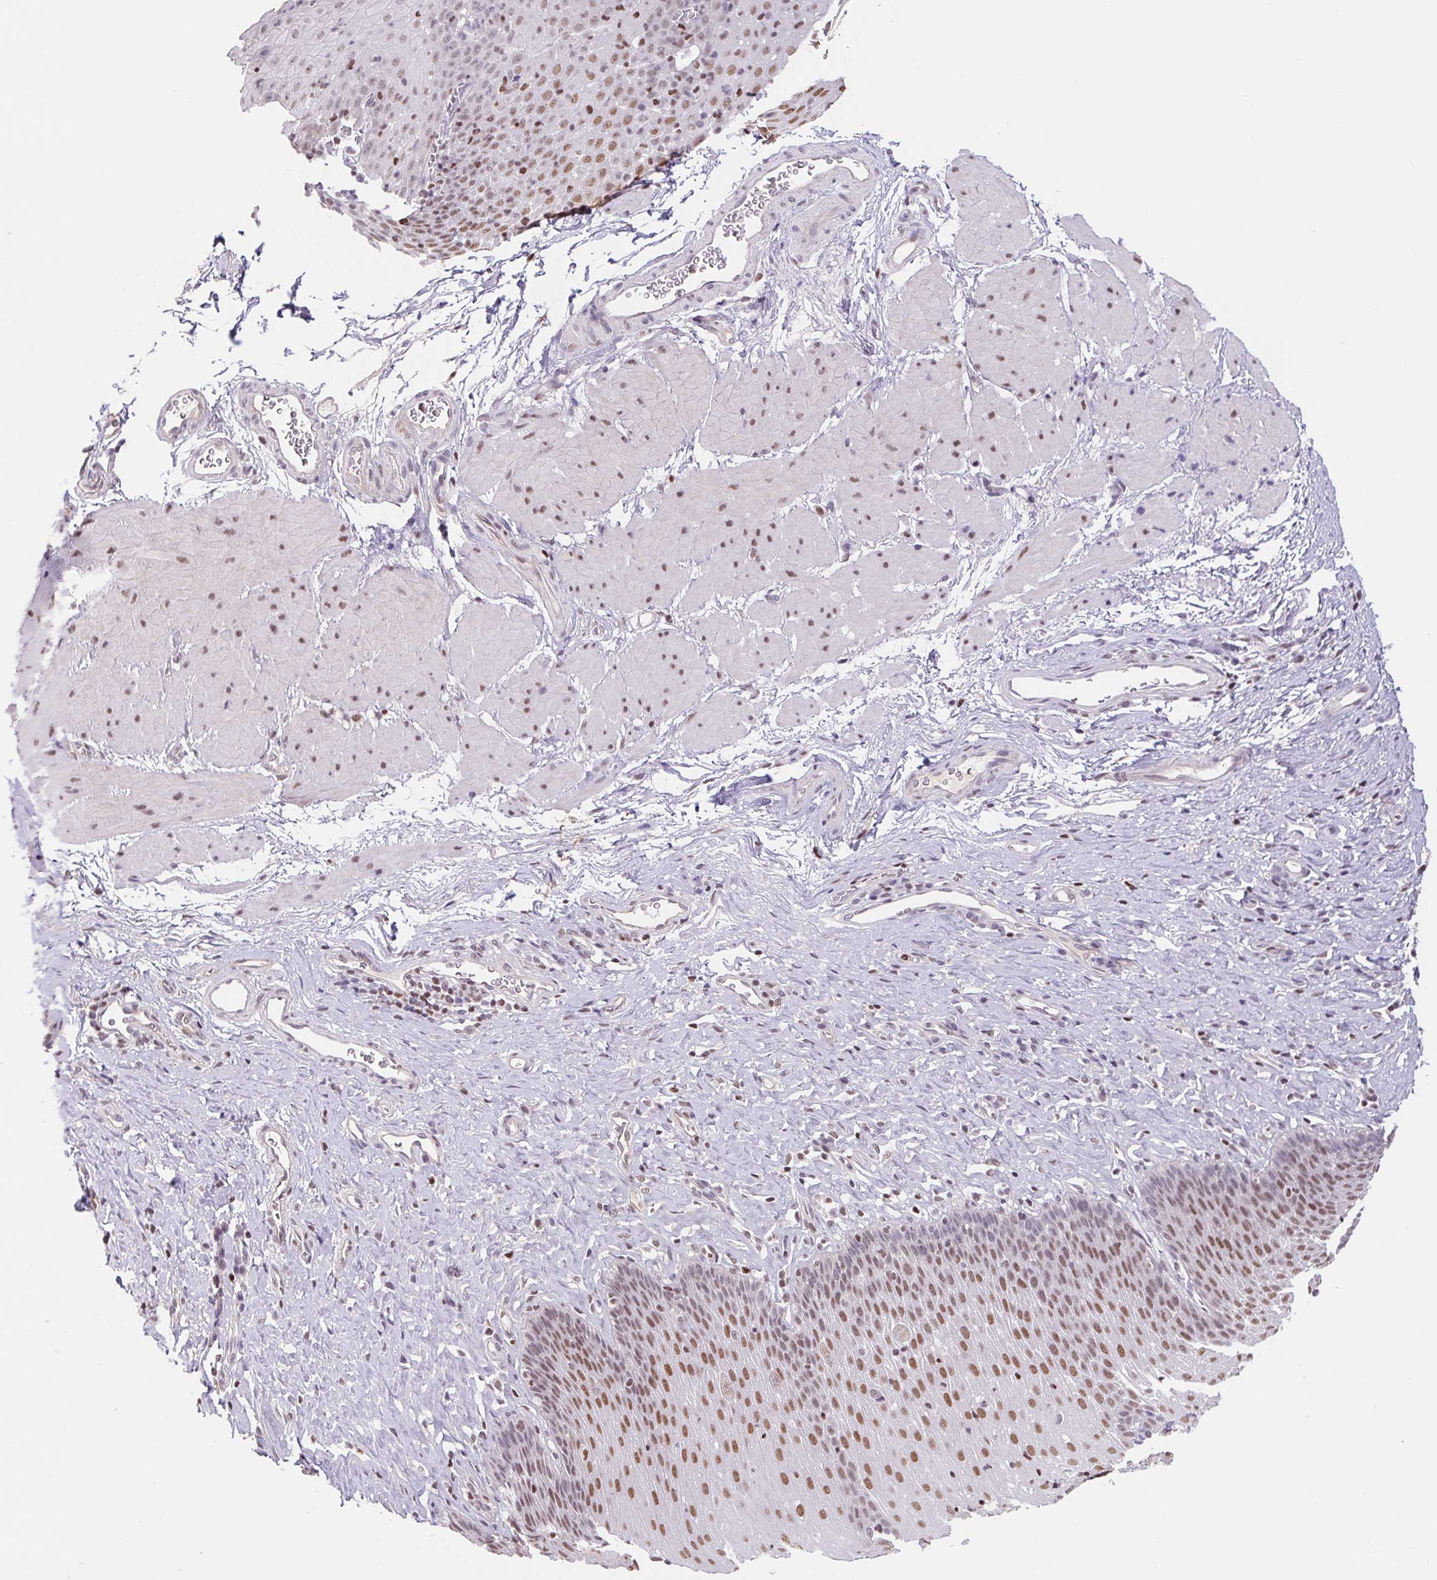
{"staining": {"intensity": "strong", "quantity": "25%-75%", "location": "nuclear"}, "tissue": "esophagus", "cell_type": "Squamous epithelial cells", "image_type": "normal", "snomed": [{"axis": "morphology", "description": "Normal tissue, NOS"}, {"axis": "topography", "description": "Esophagus"}], "caption": "Immunohistochemistry (IHC) (DAB) staining of normal human esophagus displays strong nuclear protein positivity in about 25%-75% of squamous epithelial cells.", "gene": "TRERF1", "patient": {"sex": "female", "age": 61}}